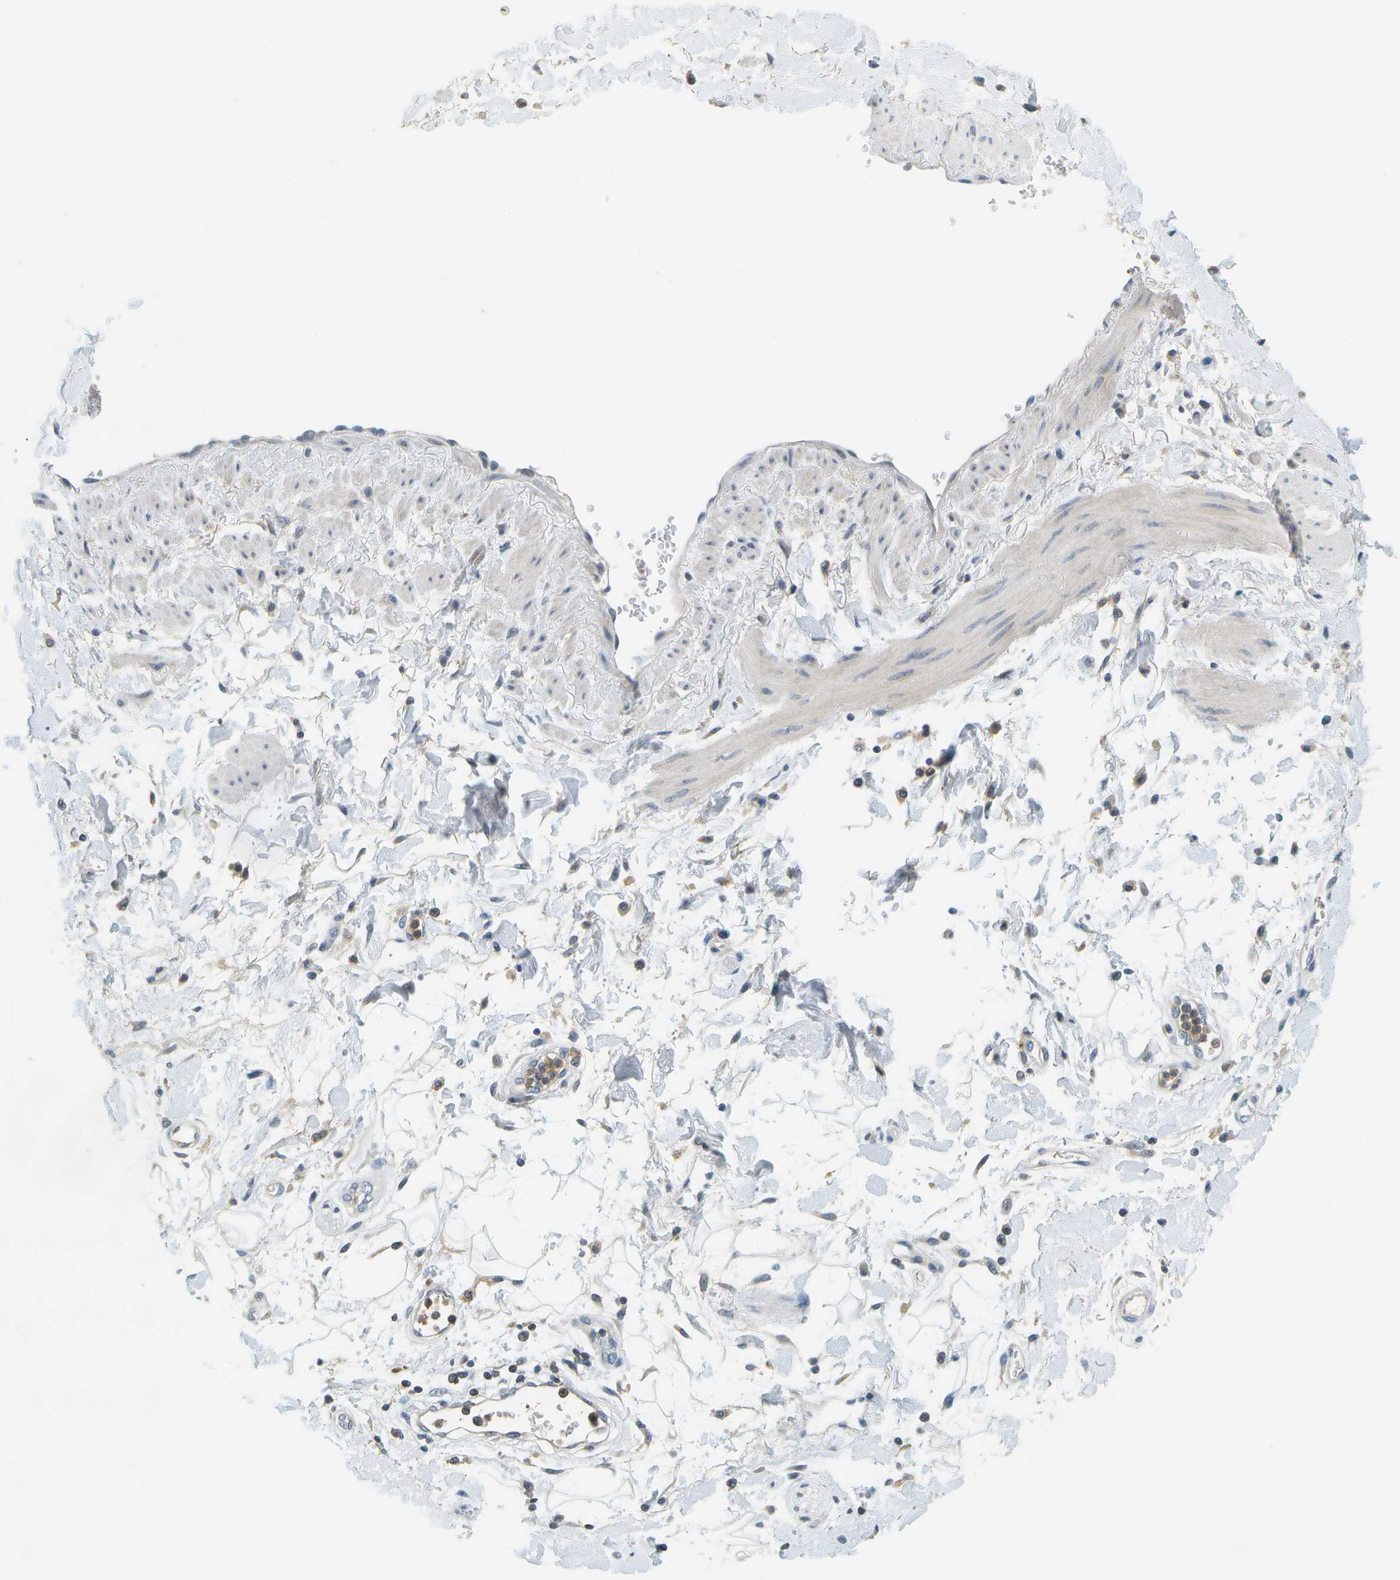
{"staining": {"intensity": "negative", "quantity": "none", "location": "none"}, "tissue": "adipose tissue", "cell_type": "Adipocytes", "image_type": "normal", "snomed": [{"axis": "morphology", "description": "Normal tissue, NOS"}, {"axis": "morphology", "description": "Adenocarcinoma, NOS"}, {"axis": "topography", "description": "Duodenum"}, {"axis": "topography", "description": "Peripheral nerve tissue"}], "caption": "Human adipose tissue stained for a protein using immunohistochemistry demonstrates no expression in adipocytes.", "gene": "RASGRP2", "patient": {"sex": "female", "age": 60}}